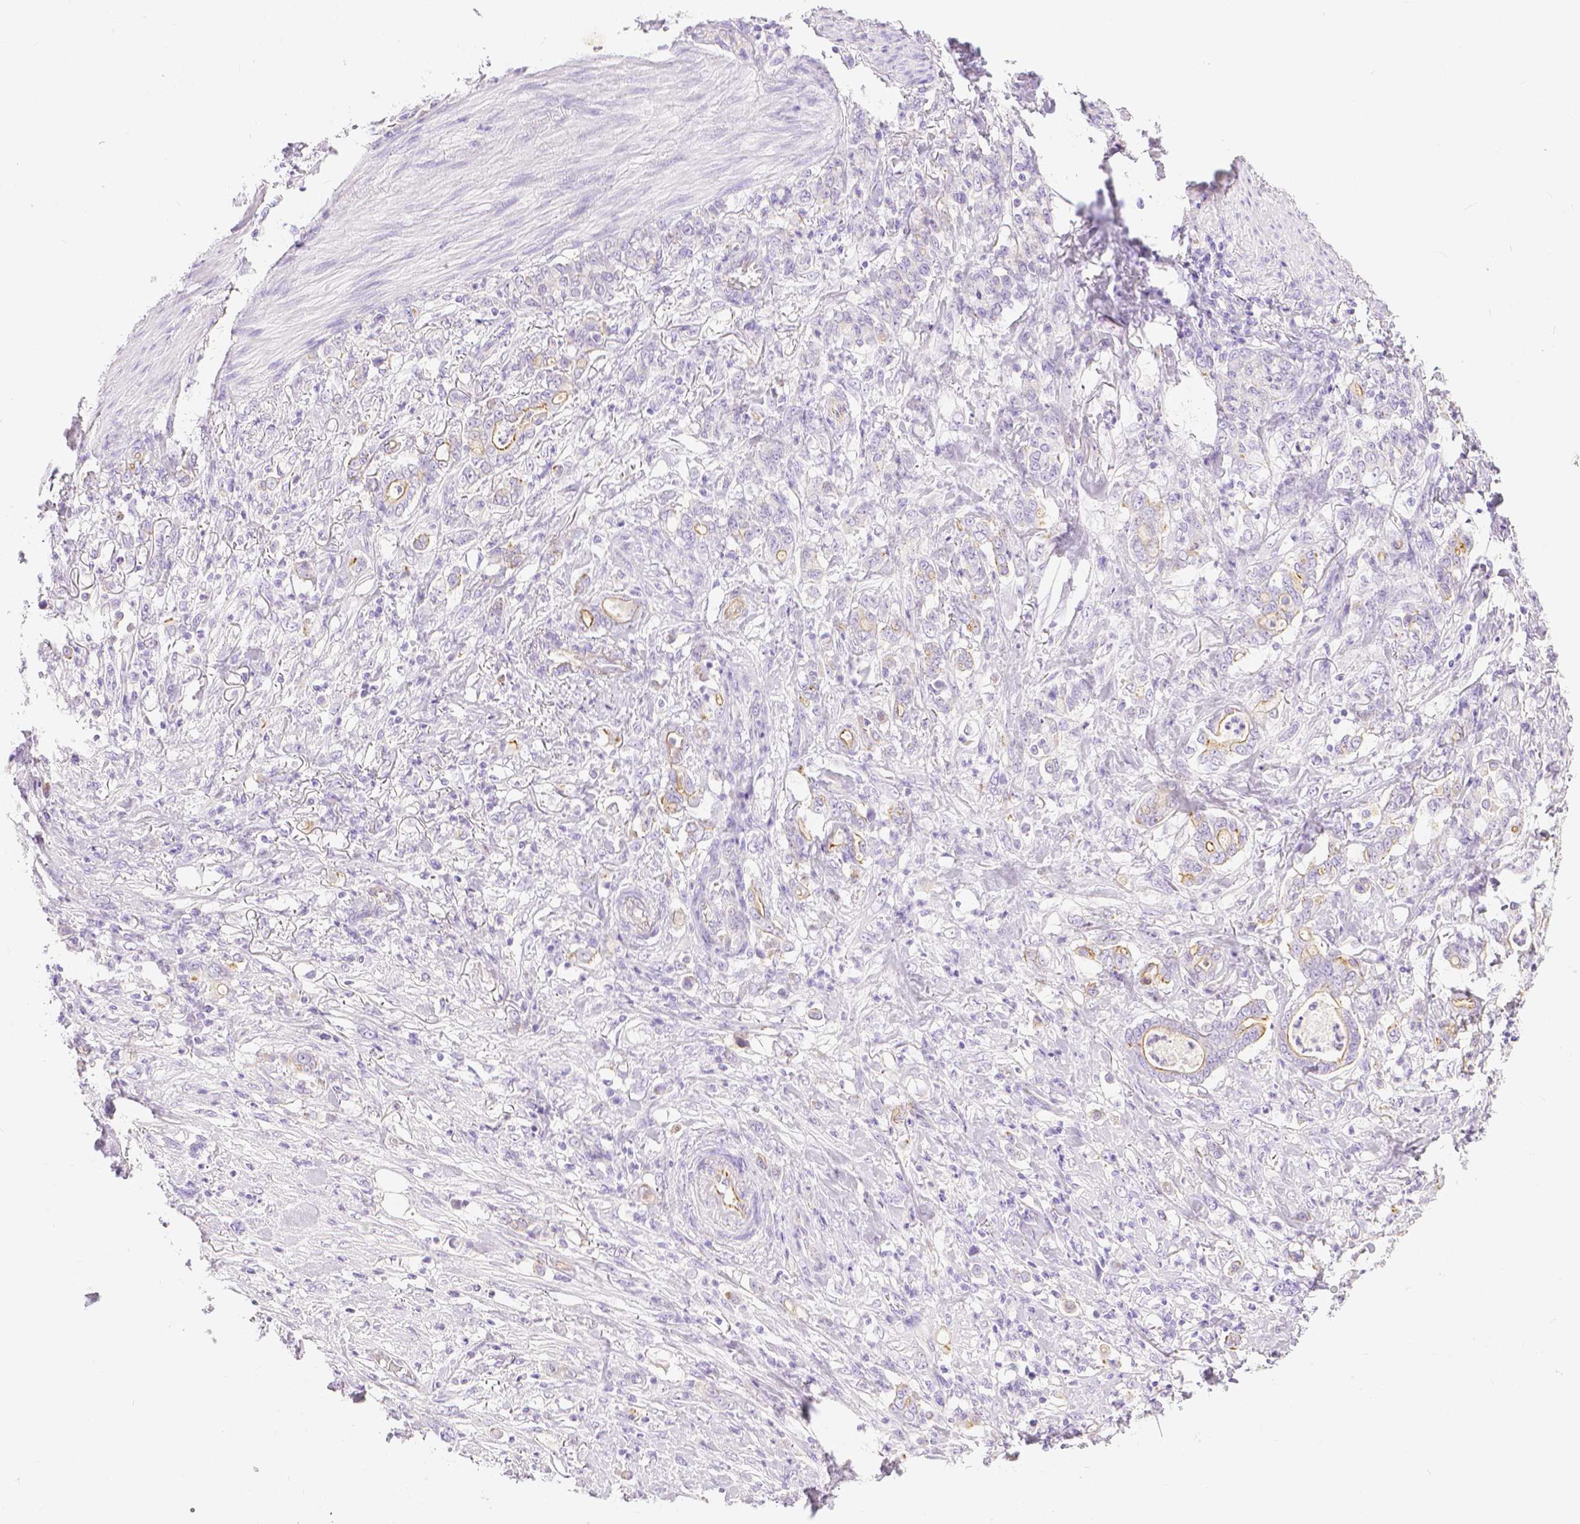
{"staining": {"intensity": "moderate", "quantity": "<25%", "location": "cytoplasmic/membranous"}, "tissue": "stomach cancer", "cell_type": "Tumor cells", "image_type": "cancer", "snomed": [{"axis": "morphology", "description": "Adenocarcinoma, NOS"}, {"axis": "topography", "description": "Stomach"}], "caption": "Immunohistochemistry (IHC) staining of adenocarcinoma (stomach), which shows low levels of moderate cytoplasmic/membranous staining in about <25% of tumor cells indicating moderate cytoplasmic/membranous protein expression. The staining was performed using DAB (brown) for protein detection and nuclei were counterstained in hematoxylin (blue).", "gene": "SLC27A5", "patient": {"sex": "female", "age": 79}}